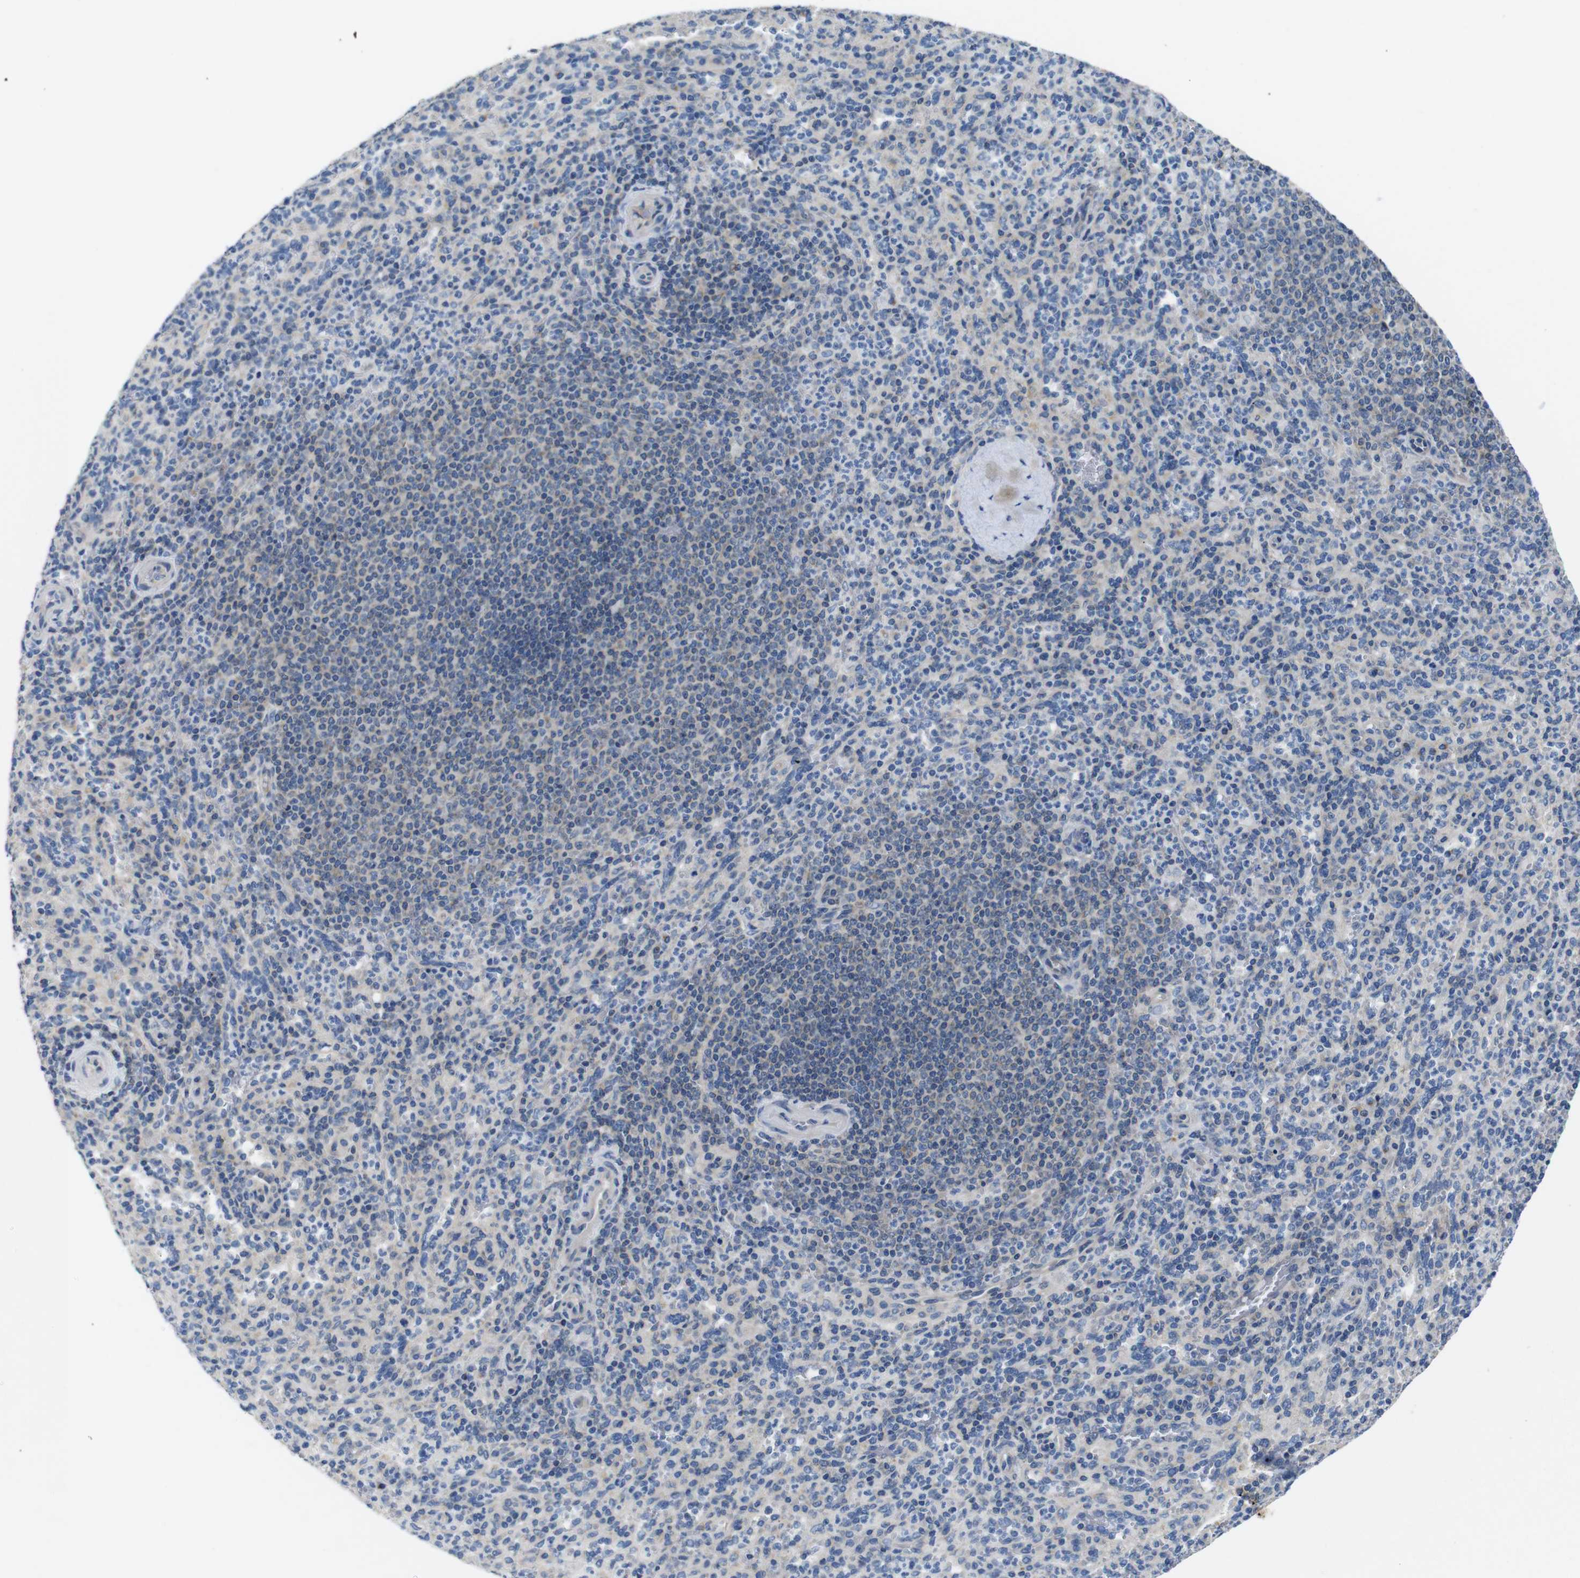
{"staining": {"intensity": "negative", "quantity": "none", "location": "none"}, "tissue": "spleen", "cell_type": "Cells in red pulp", "image_type": "normal", "snomed": [{"axis": "morphology", "description": "Normal tissue, NOS"}, {"axis": "topography", "description": "Spleen"}], "caption": "Cells in red pulp are negative for protein expression in unremarkable human spleen. (DAB (3,3'-diaminobenzidine) IHC with hematoxylin counter stain).", "gene": "DCP1A", "patient": {"sex": "male", "age": 36}}